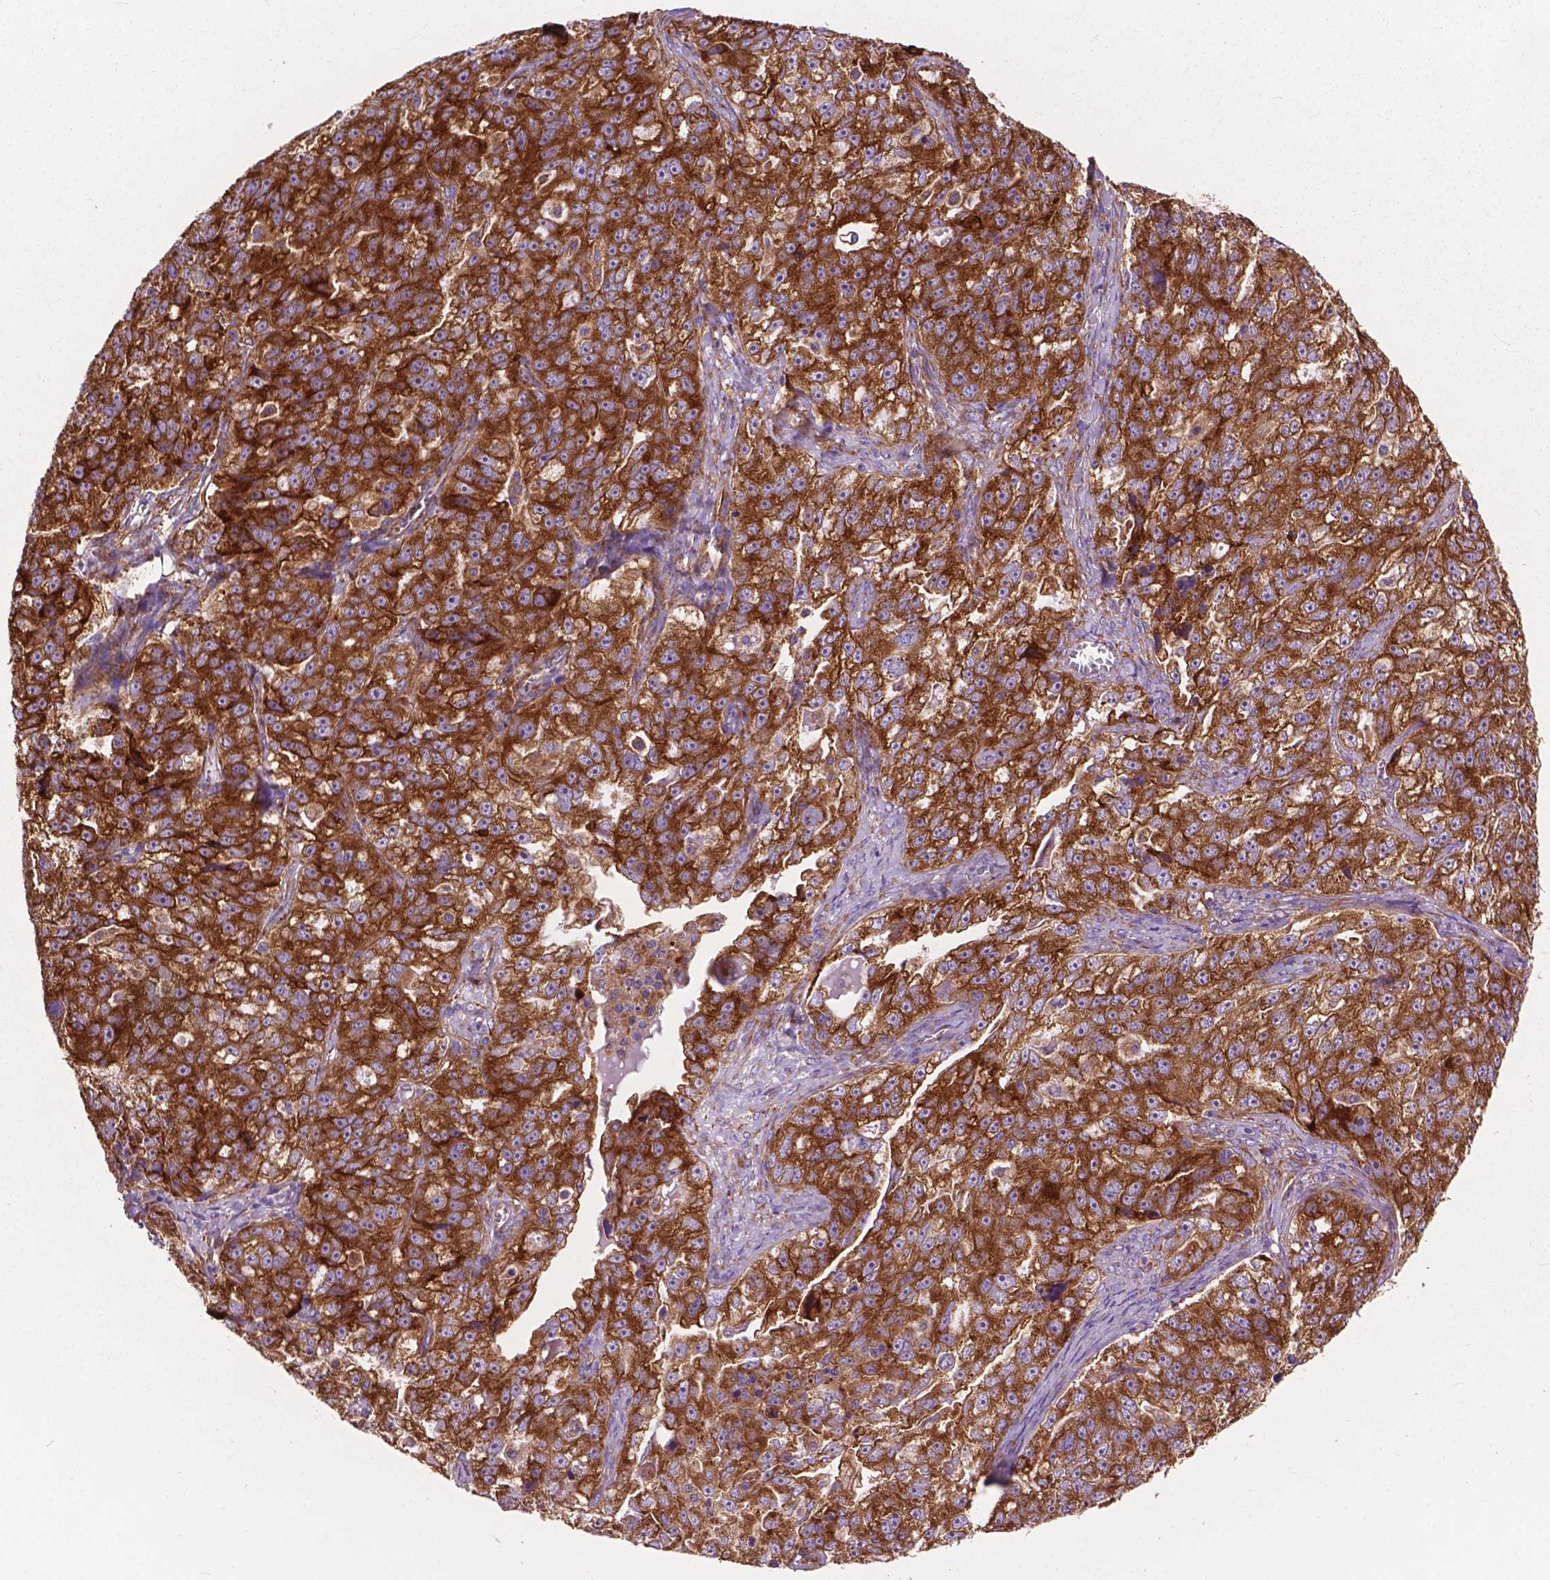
{"staining": {"intensity": "strong", "quantity": ">75%", "location": "cytoplasmic/membranous"}, "tissue": "ovarian cancer", "cell_type": "Tumor cells", "image_type": "cancer", "snomed": [{"axis": "morphology", "description": "Cystadenocarcinoma, serous, NOS"}, {"axis": "topography", "description": "Ovary"}], "caption": "Human ovarian cancer (serous cystadenocarcinoma) stained for a protein (brown) demonstrates strong cytoplasmic/membranous positive staining in approximately >75% of tumor cells.", "gene": "RPL37A", "patient": {"sex": "female", "age": 51}}